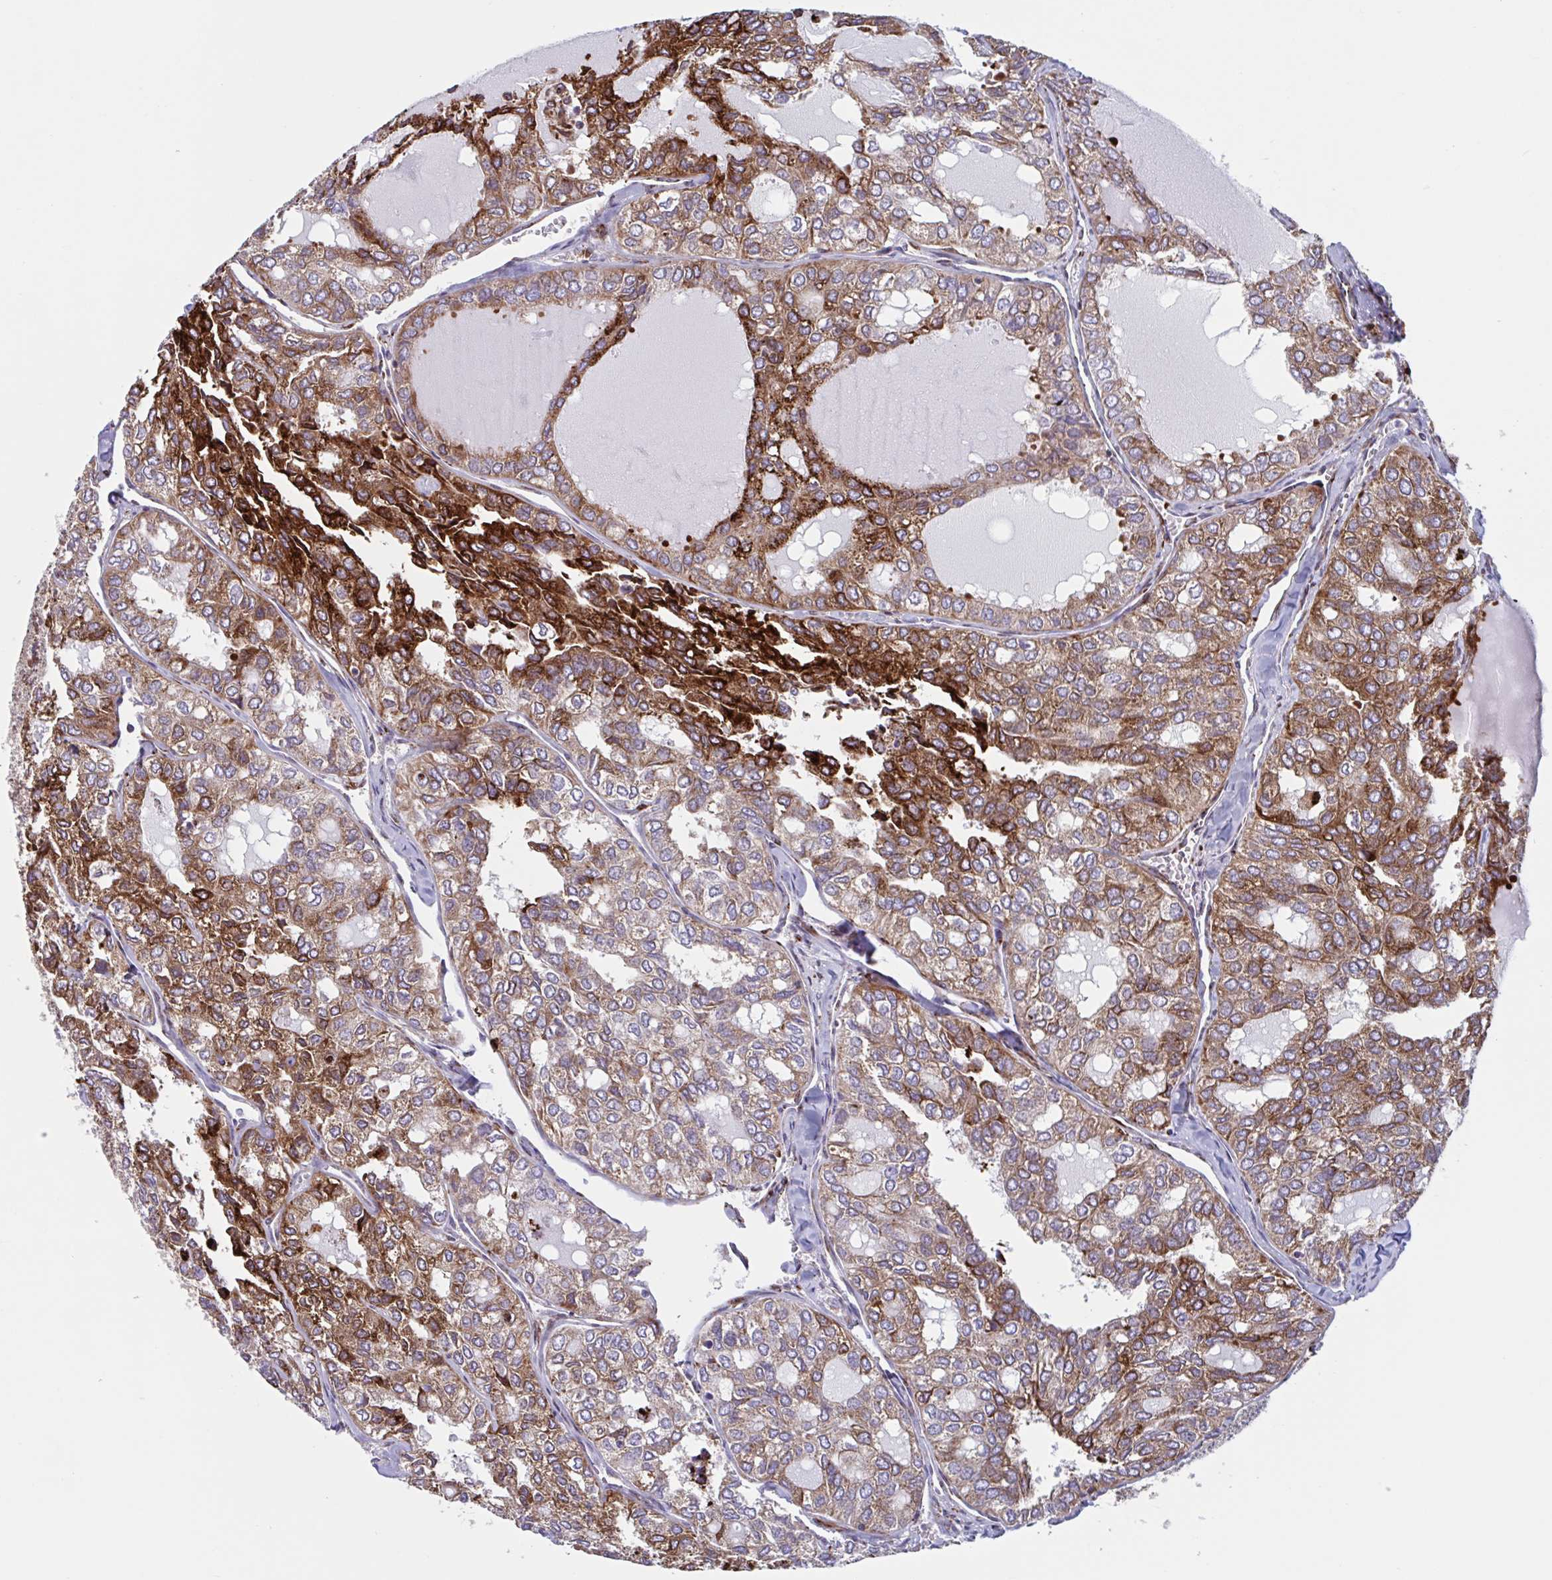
{"staining": {"intensity": "strong", "quantity": "25%-75%", "location": "cytoplasmic/membranous"}, "tissue": "thyroid cancer", "cell_type": "Tumor cells", "image_type": "cancer", "snomed": [{"axis": "morphology", "description": "Follicular adenoma carcinoma, NOS"}, {"axis": "topography", "description": "Thyroid gland"}], "caption": "Immunohistochemical staining of human thyroid follicular adenoma carcinoma demonstrates strong cytoplasmic/membranous protein positivity in about 25%-75% of tumor cells.", "gene": "RFK", "patient": {"sex": "male", "age": 75}}